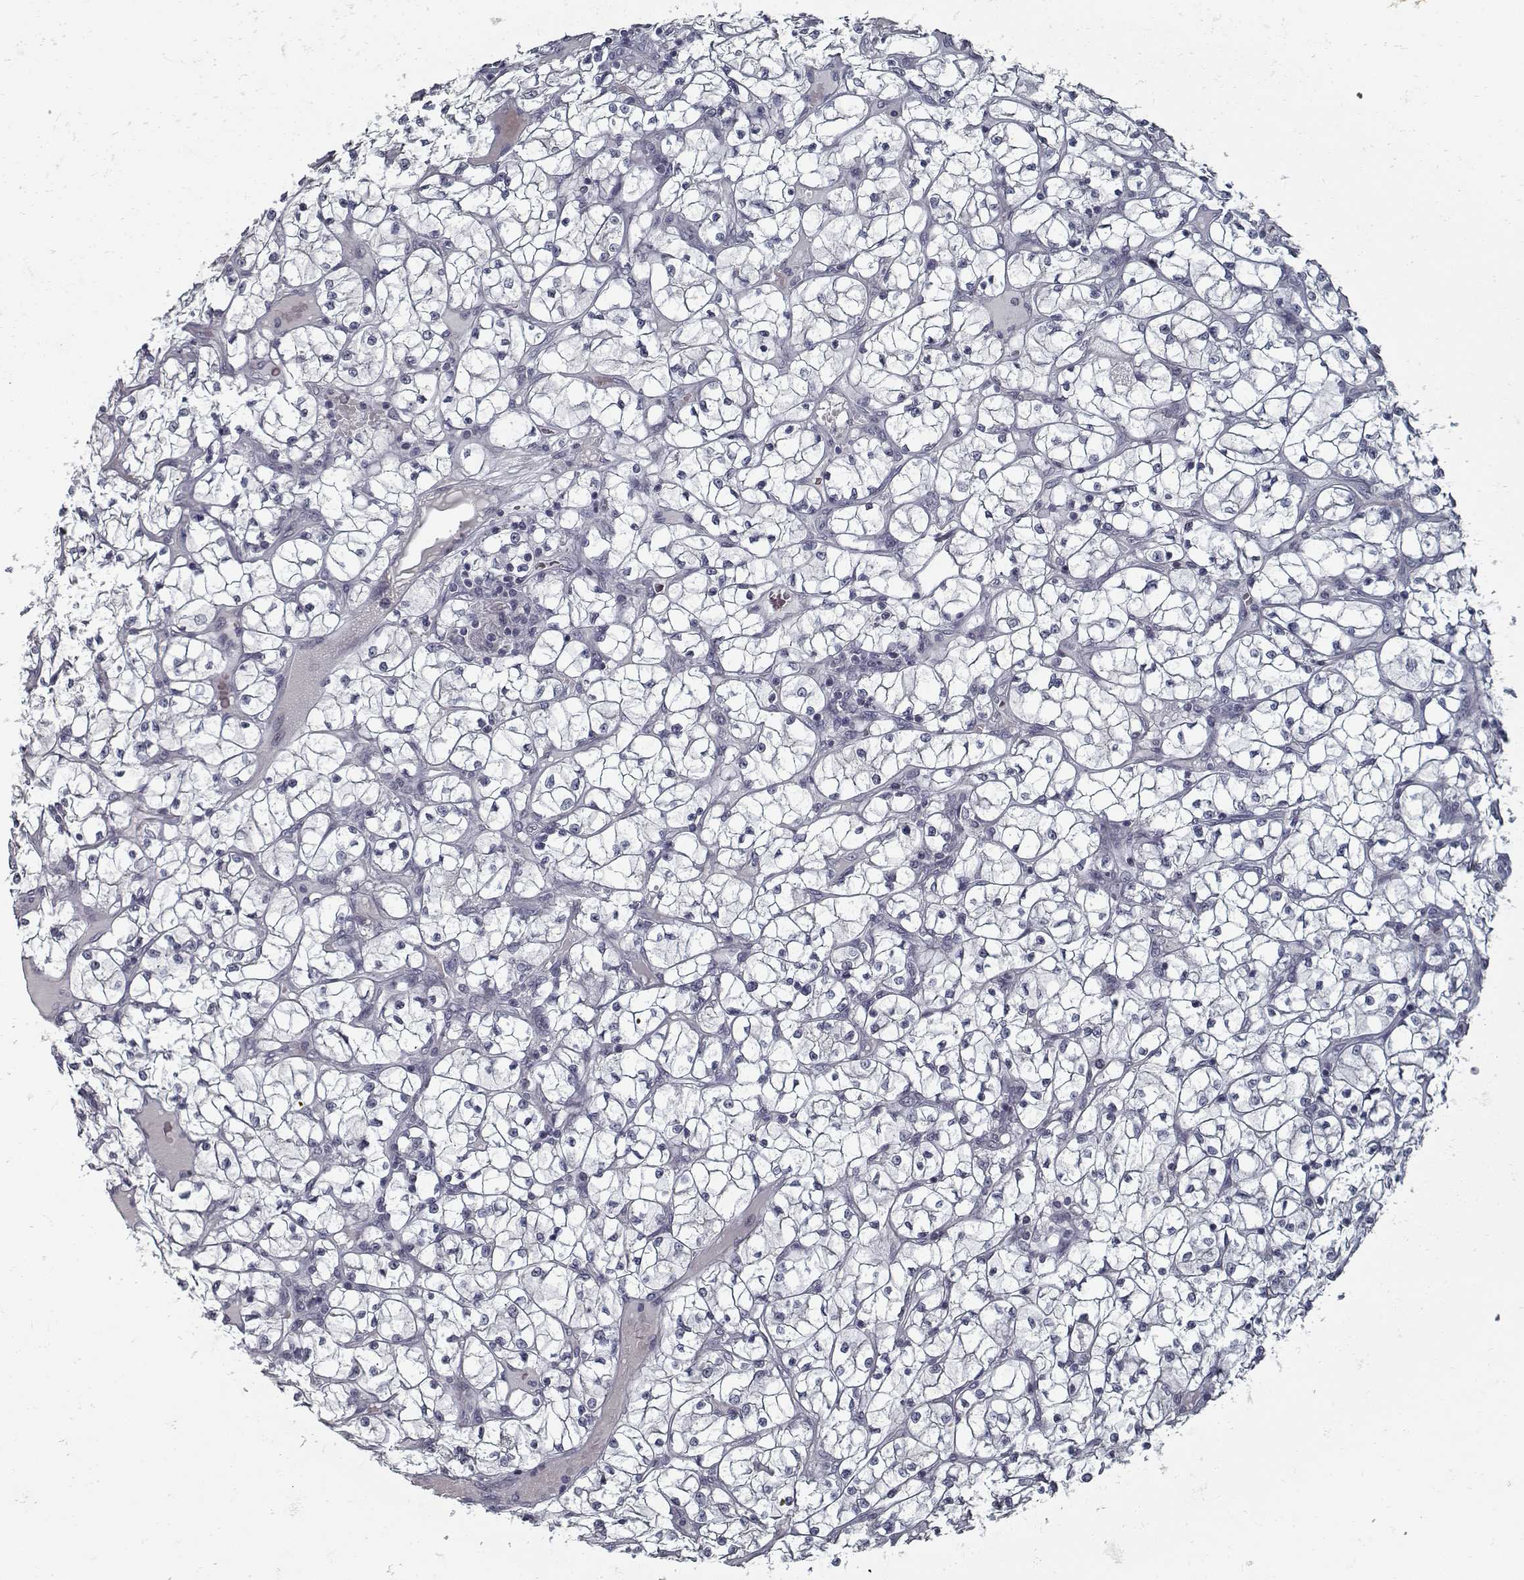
{"staining": {"intensity": "negative", "quantity": "none", "location": "none"}, "tissue": "renal cancer", "cell_type": "Tumor cells", "image_type": "cancer", "snomed": [{"axis": "morphology", "description": "Adenocarcinoma, NOS"}, {"axis": "topography", "description": "Kidney"}], "caption": "Immunohistochemistry (IHC) micrograph of adenocarcinoma (renal) stained for a protein (brown), which demonstrates no positivity in tumor cells. (DAB (3,3'-diaminobenzidine) immunohistochemistry, high magnification).", "gene": "GAD2", "patient": {"sex": "female", "age": 64}}